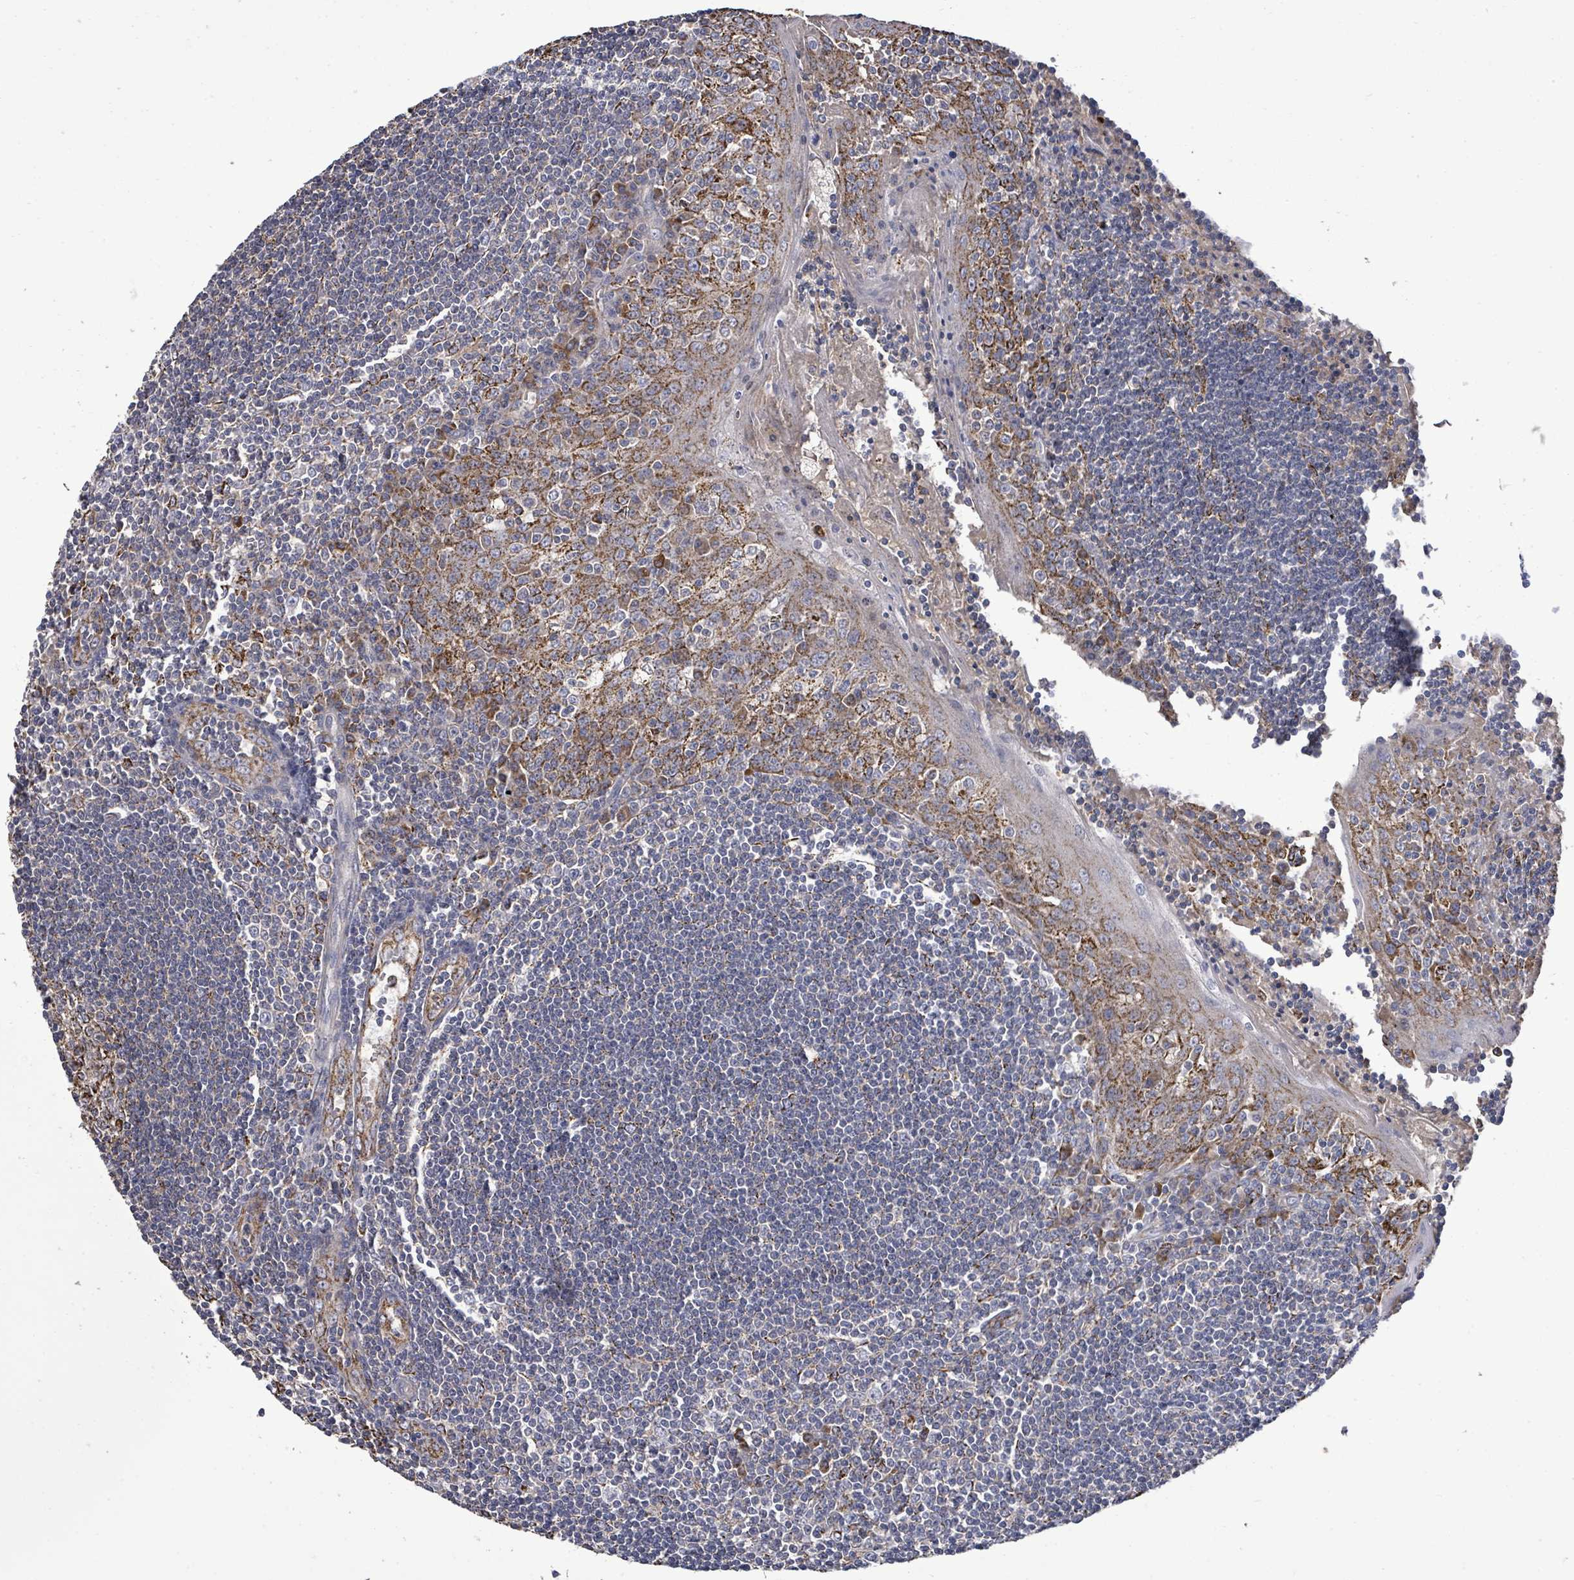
{"staining": {"intensity": "strong", "quantity": "25%-75%", "location": "cytoplasmic/membranous"}, "tissue": "tonsil", "cell_type": "Germinal center cells", "image_type": "normal", "snomed": [{"axis": "morphology", "description": "Normal tissue, NOS"}, {"axis": "topography", "description": "Tonsil"}], "caption": "Benign tonsil exhibits strong cytoplasmic/membranous staining in approximately 25%-75% of germinal center cells.", "gene": "MTMR12", "patient": {"sex": "male", "age": 27}}